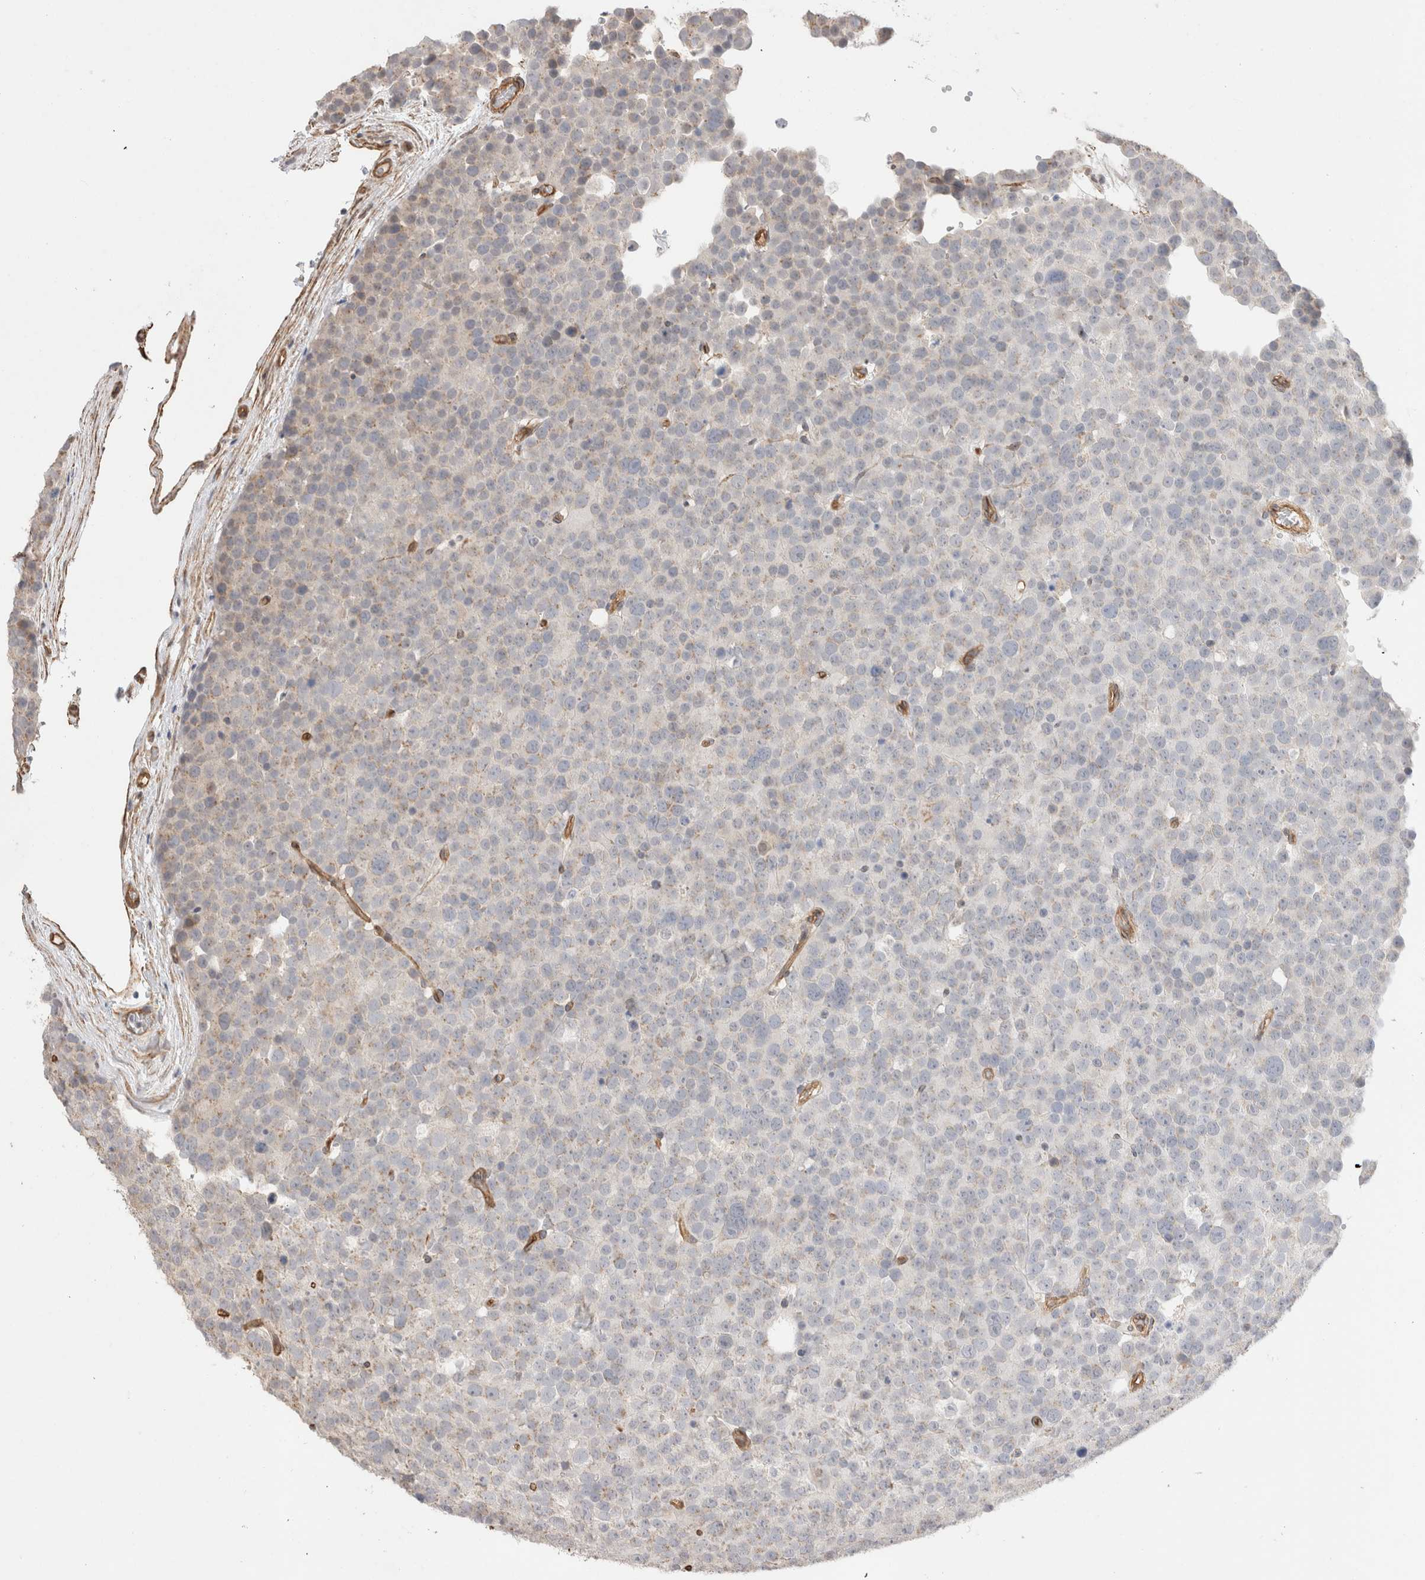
{"staining": {"intensity": "weak", "quantity": "<25%", "location": "cytoplasmic/membranous"}, "tissue": "testis cancer", "cell_type": "Tumor cells", "image_type": "cancer", "snomed": [{"axis": "morphology", "description": "Seminoma, NOS"}, {"axis": "topography", "description": "Testis"}], "caption": "A micrograph of human testis cancer (seminoma) is negative for staining in tumor cells.", "gene": "CAAP1", "patient": {"sex": "male", "age": 71}}